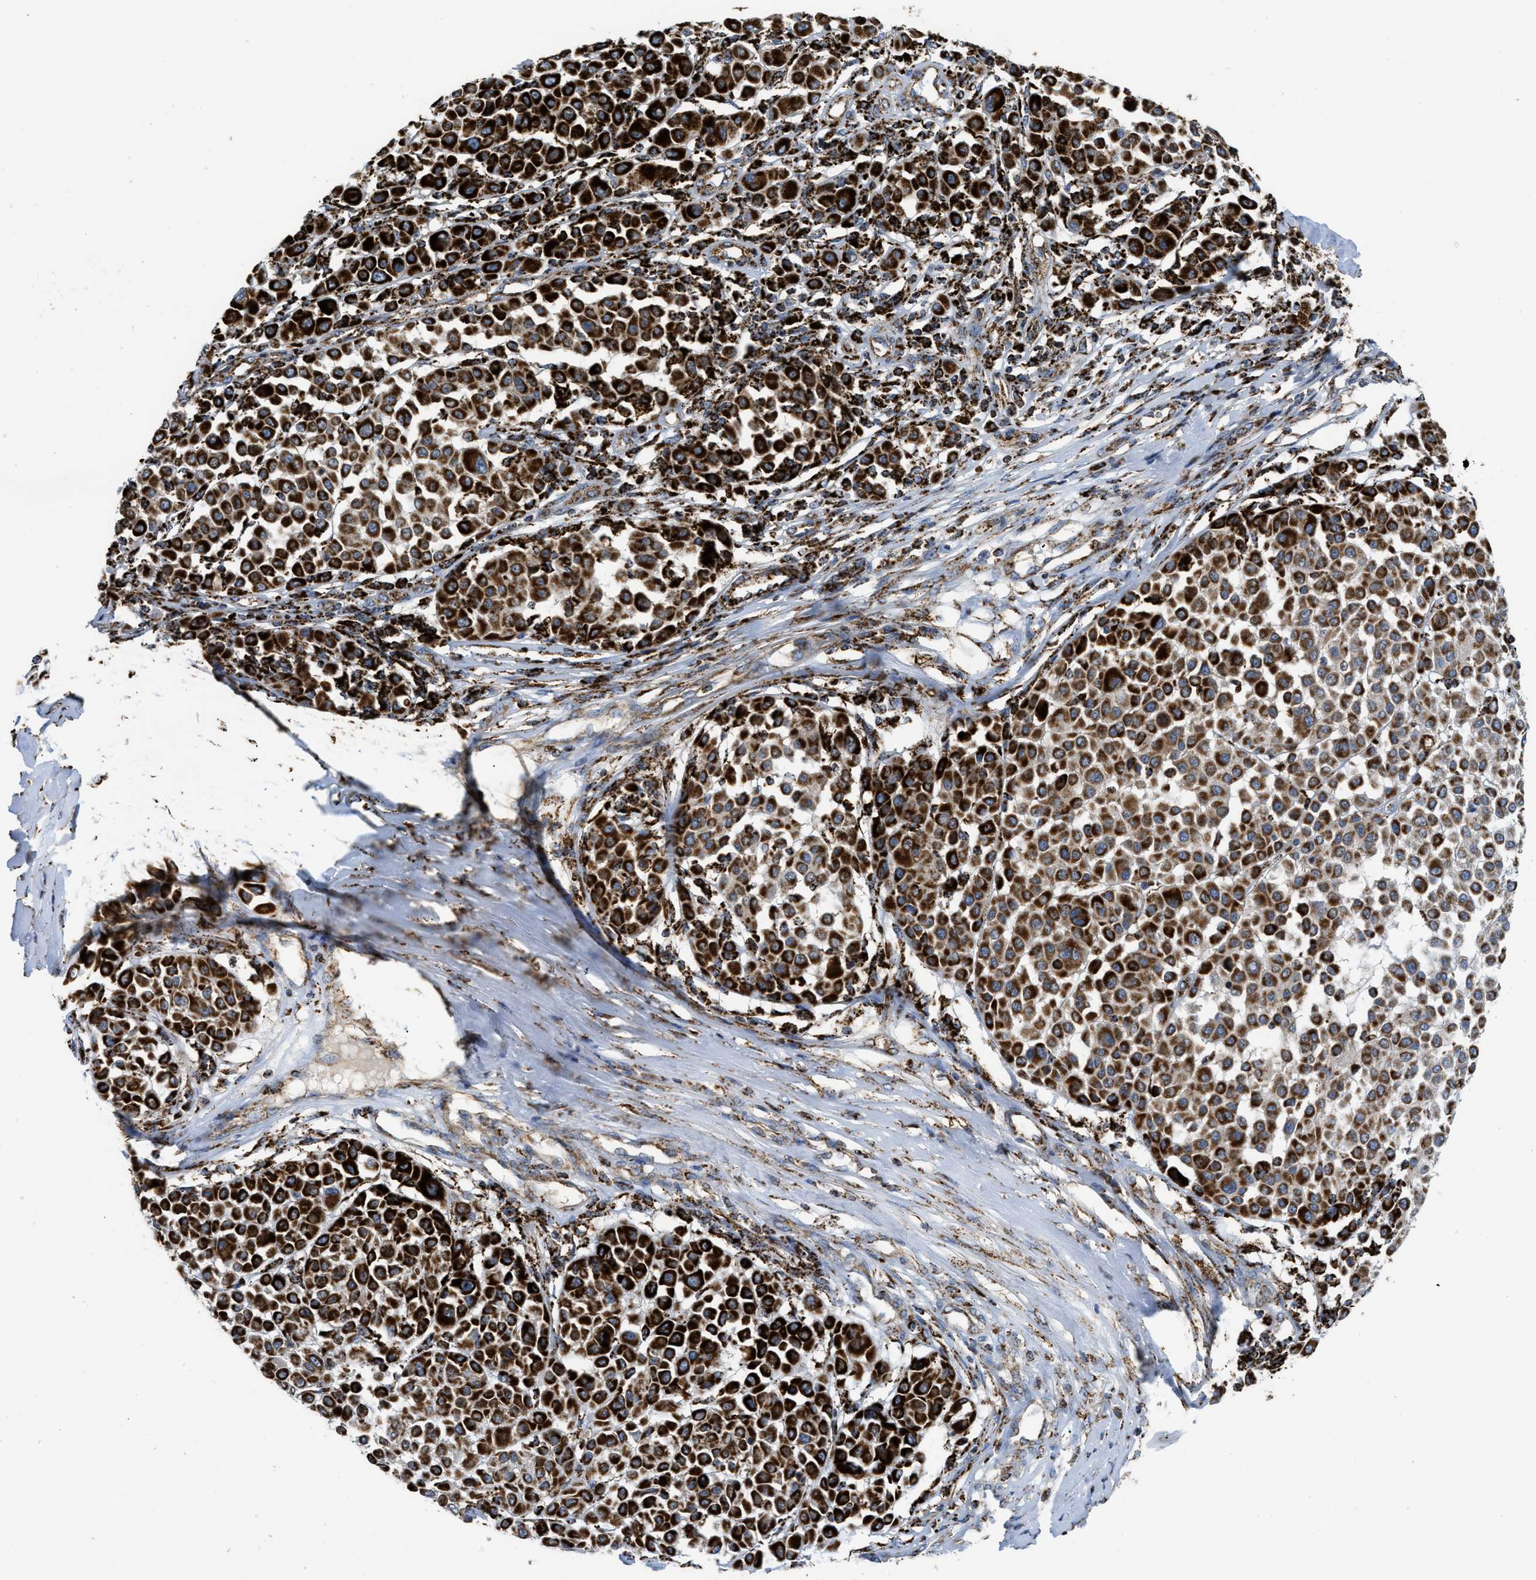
{"staining": {"intensity": "strong", "quantity": ">75%", "location": "cytoplasmic/membranous"}, "tissue": "melanoma", "cell_type": "Tumor cells", "image_type": "cancer", "snomed": [{"axis": "morphology", "description": "Malignant melanoma, Metastatic site"}, {"axis": "topography", "description": "Soft tissue"}], "caption": "The immunohistochemical stain labels strong cytoplasmic/membranous positivity in tumor cells of melanoma tissue. (Stains: DAB in brown, nuclei in blue, Microscopy: brightfield microscopy at high magnification).", "gene": "SQOR", "patient": {"sex": "male", "age": 41}}